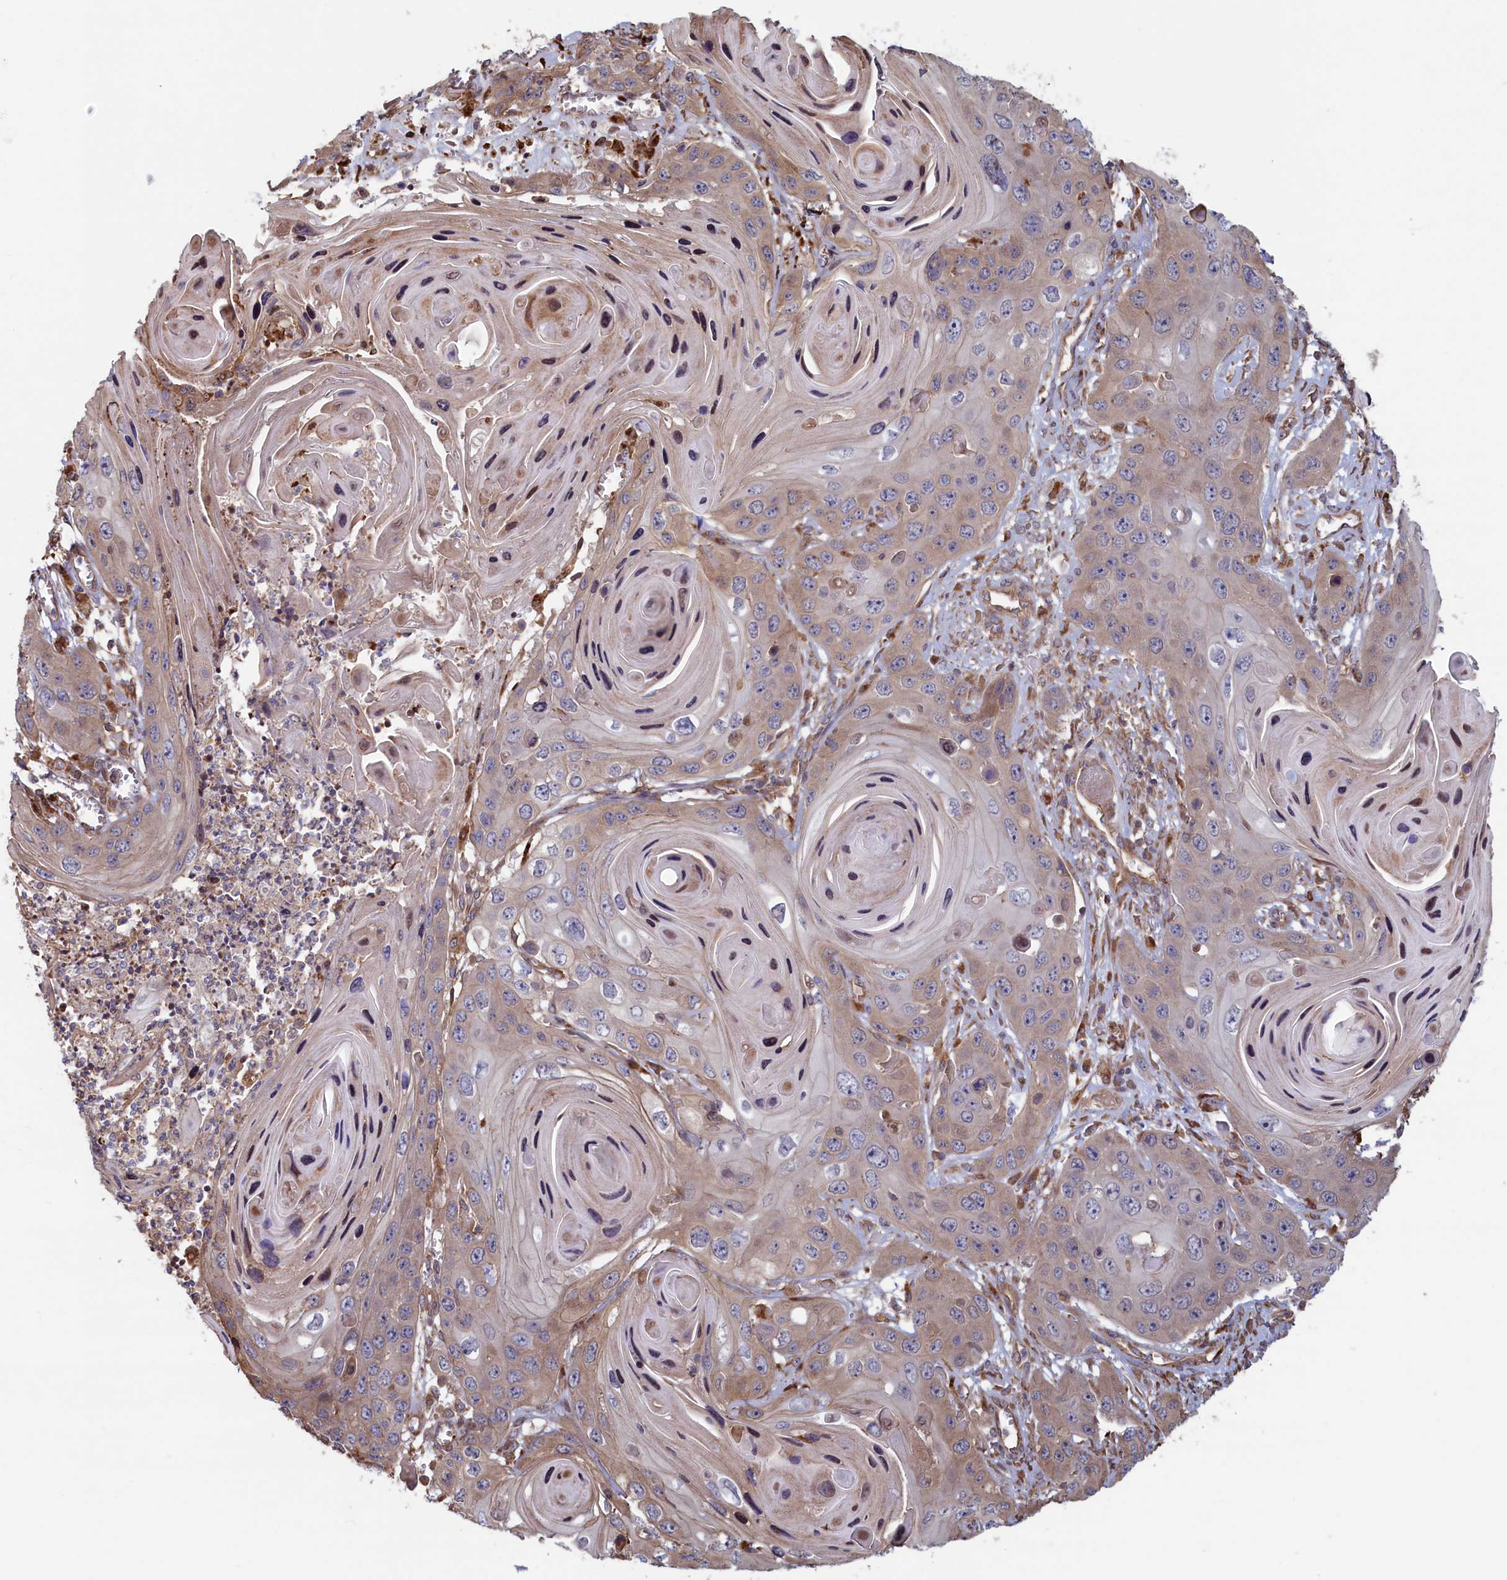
{"staining": {"intensity": "weak", "quantity": ">75%", "location": "cytoplasmic/membranous"}, "tissue": "skin cancer", "cell_type": "Tumor cells", "image_type": "cancer", "snomed": [{"axis": "morphology", "description": "Squamous cell carcinoma, NOS"}, {"axis": "topography", "description": "Skin"}], "caption": "The photomicrograph exhibits staining of skin cancer (squamous cell carcinoma), revealing weak cytoplasmic/membranous protein expression (brown color) within tumor cells.", "gene": "RILPL1", "patient": {"sex": "male", "age": 55}}